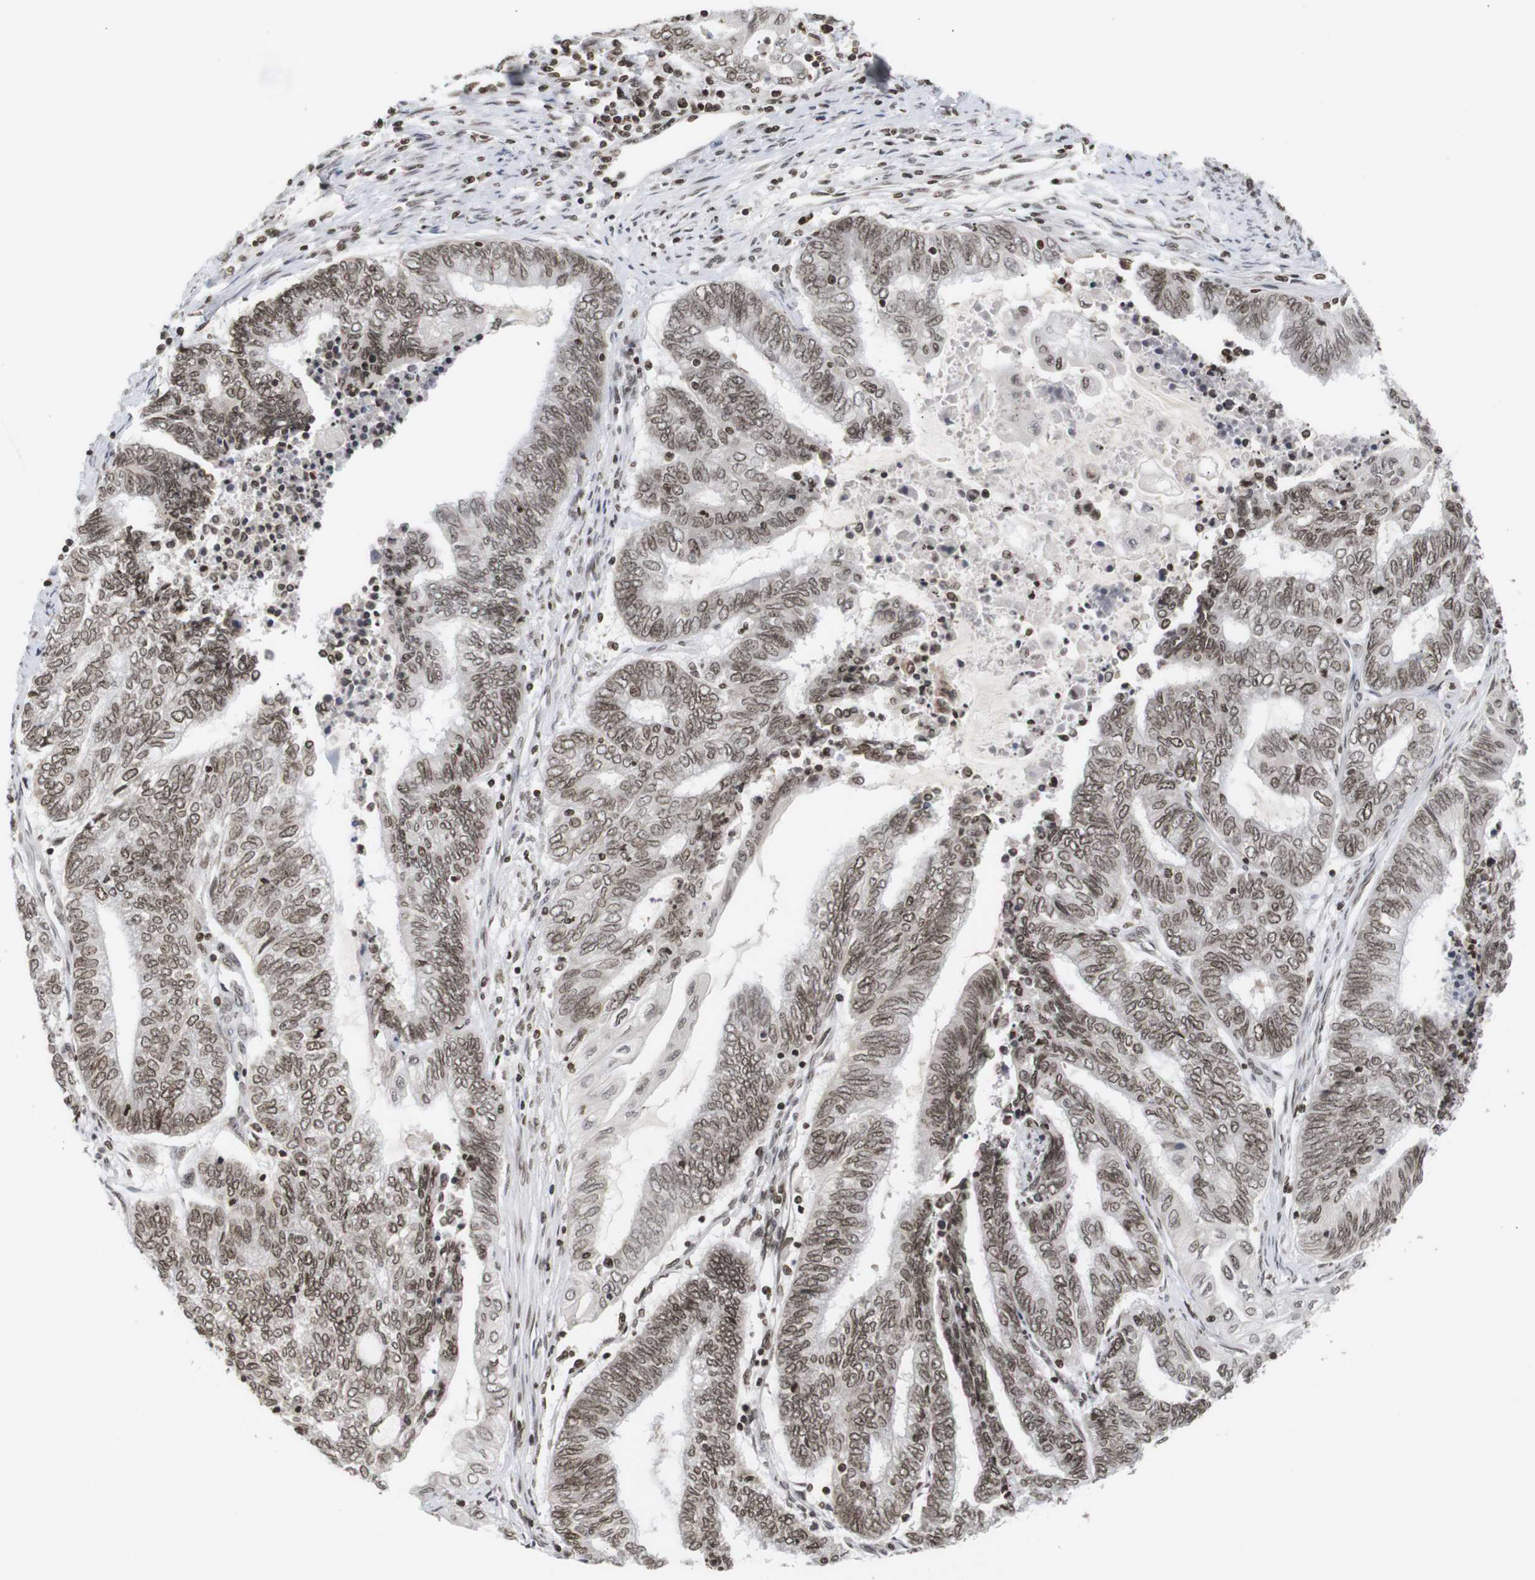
{"staining": {"intensity": "moderate", "quantity": ">75%", "location": "nuclear"}, "tissue": "endometrial cancer", "cell_type": "Tumor cells", "image_type": "cancer", "snomed": [{"axis": "morphology", "description": "Adenocarcinoma, NOS"}, {"axis": "topography", "description": "Uterus"}, {"axis": "topography", "description": "Endometrium"}], "caption": "Protein analysis of endometrial adenocarcinoma tissue demonstrates moderate nuclear positivity in about >75% of tumor cells.", "gene": "ETV5", "patient": {"sex": "female", "age": 70}}